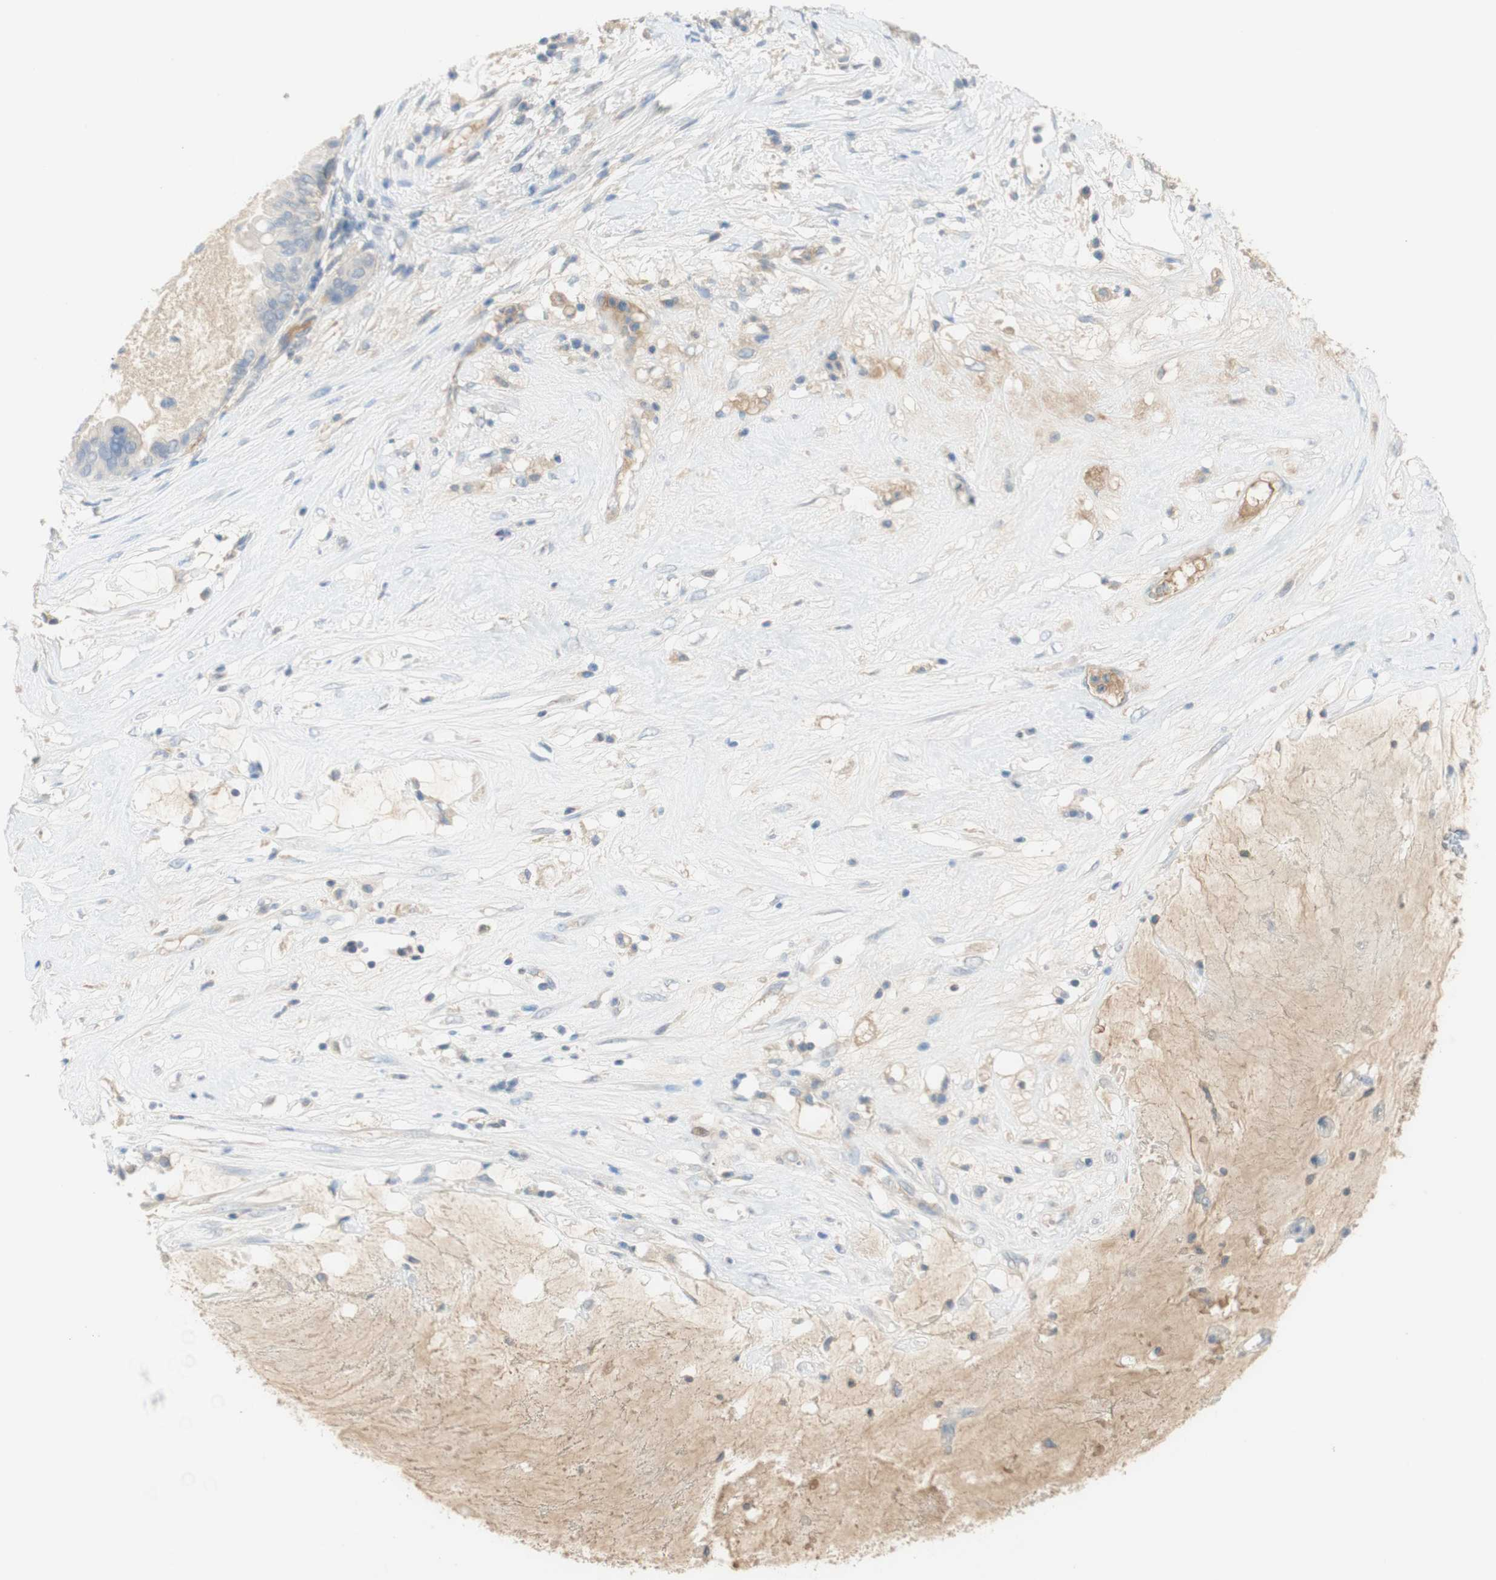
{"staining": {"intensity": "negative", "quantity": "none", "location": "none"}, "tissue": "ovarian cancer", "cell_type": "Tumor cells", "image_type": "cancer", "snomed": [{"axis": "morphology", "description": "Cystadenocarcinoma, mucinous, NOS"}, {"axis": "topography", "description": "Ovary"}], "caption": "The image exhibits no significant staining in tumor cells of ovarian cancer.", "gene": "SELENBP1", "patient": {"sex": "female", "age": 80}}